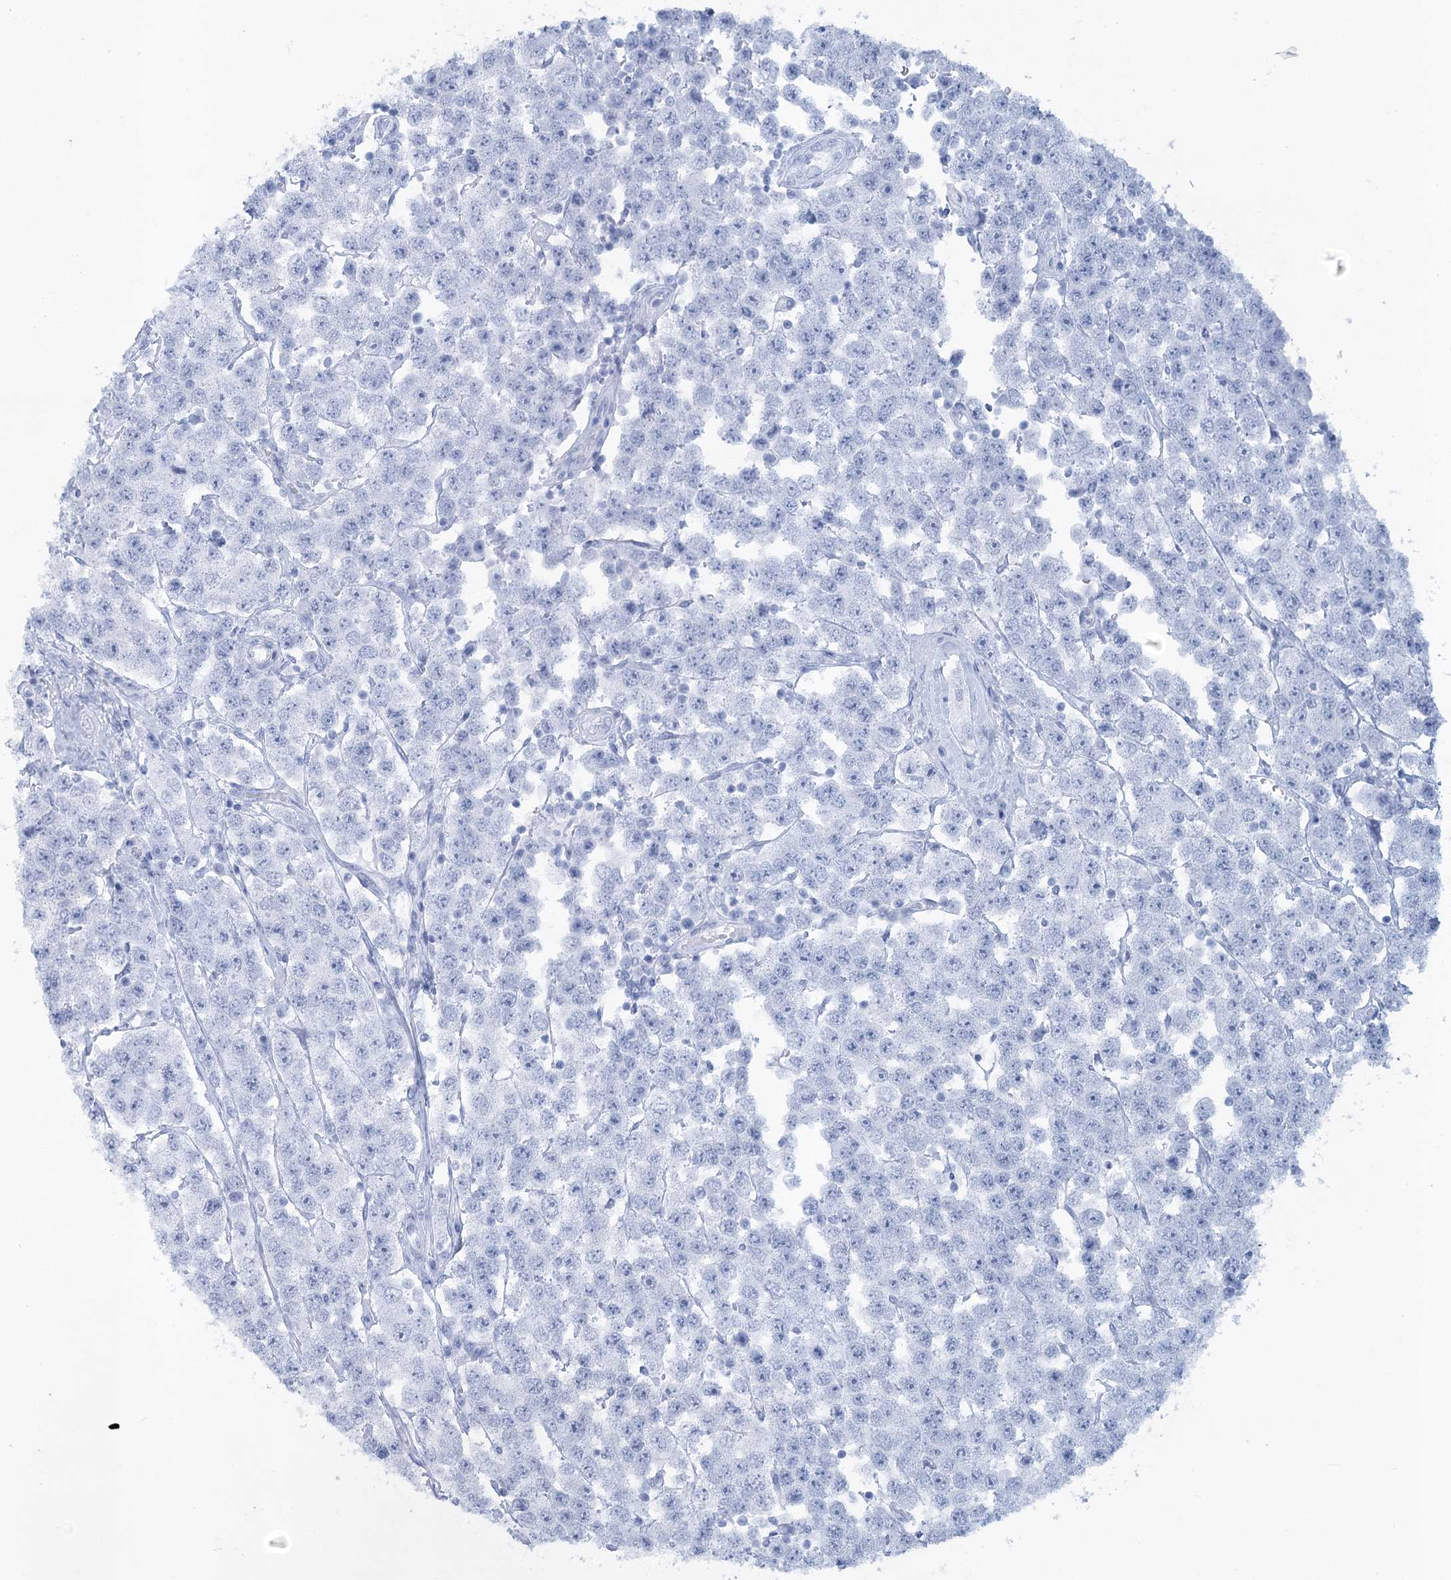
{"staining": {"intensity": "negative", "quantity": "none", "location": "none"}, "tissue": "testis cancer", "cell_type": "Tumor cells", "image_type": "cancer", "snomed": [{"axis": "morphology", "description": "Seminoma, NOS"}, {"axis": "topography", "description": "Testis"}], "caption": "Immunohistochemical staining of human testis seminoma reveals no significant staining in tumor cells.", "gene": "ABITRAM", "patient": {"sex": "male", "age": 28}}